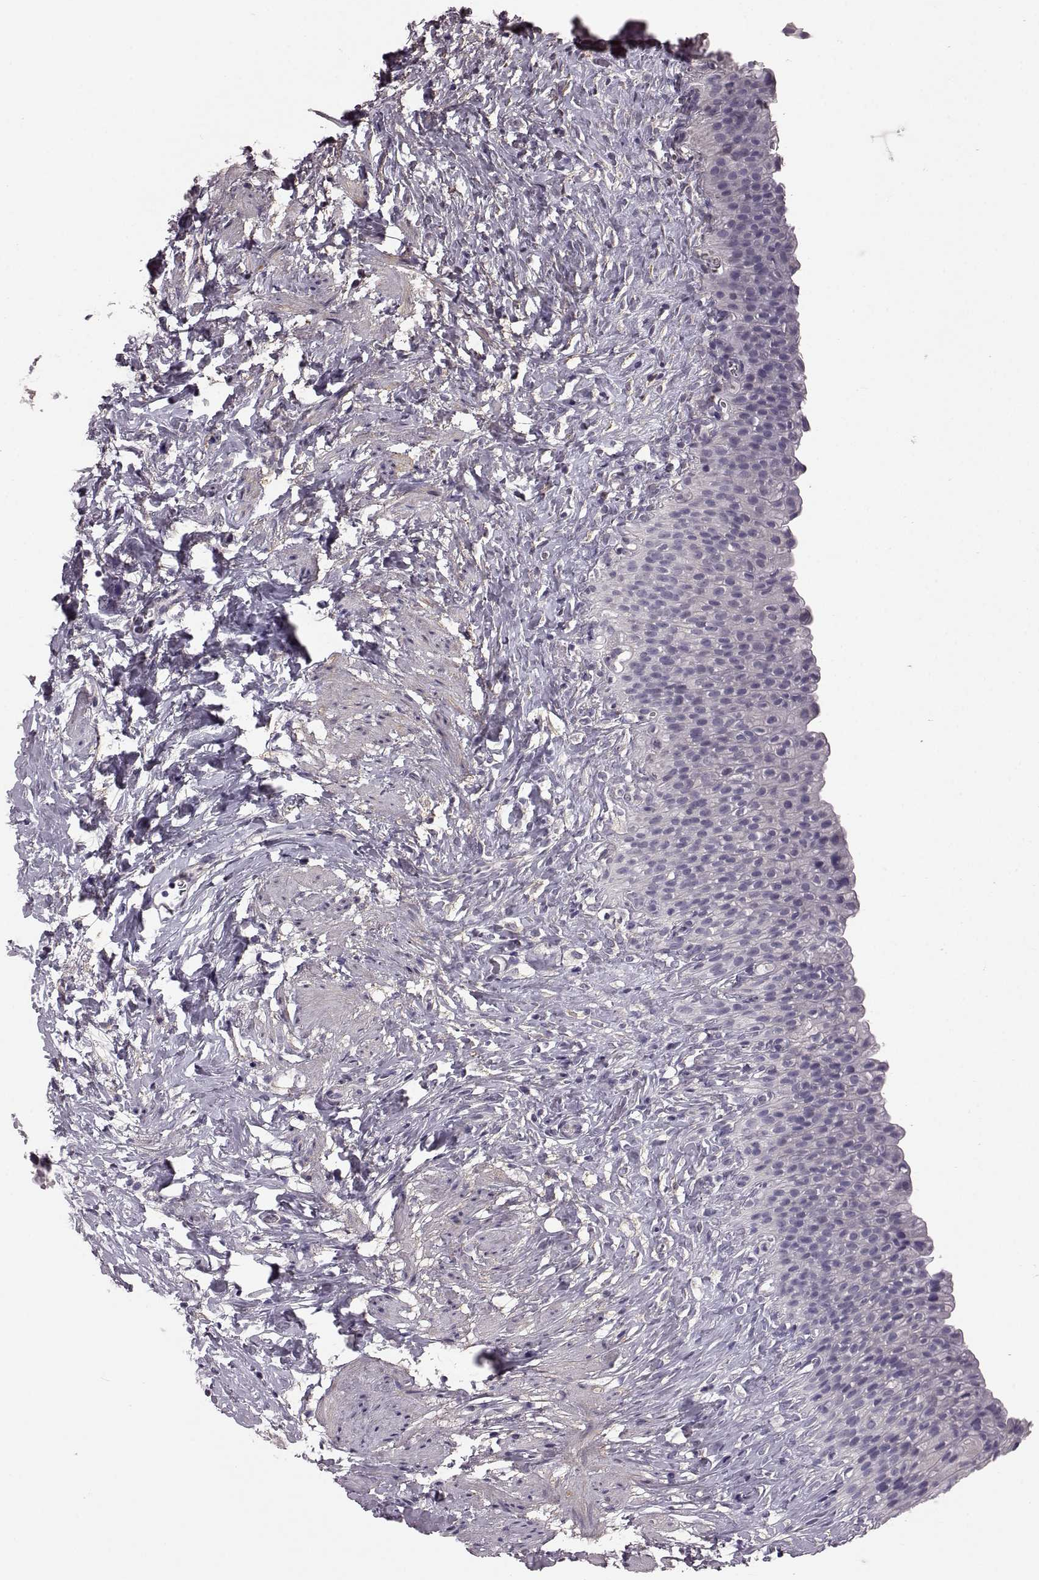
{"staining": {"intensity": "negative", "quantity": "none", "location": "none"}, "tissue": "urinary bladder", "cell_type": "Urothelial cells", "image_type": "normal", "snomed": [{"axis": "morphology", "description": "Normal tissue, NOS"}, {"axis": "topography", "description": "Urinary bladder"}], "caption": "This image is of normal urinary bladder stained with immunohistochemistry to label a protein in brown with the nuclei are counter-stained blue. There is no positivity in urothelial cells. The staining was performed using DAB (3,3'-diaminobenzidine) to visualize the protein expression in brown, while the nuclei were stained in blue with hematoxylin (Magnification: 20x).", "gene": "GRK1", "patient": {"sex": "male", "age": 76}}